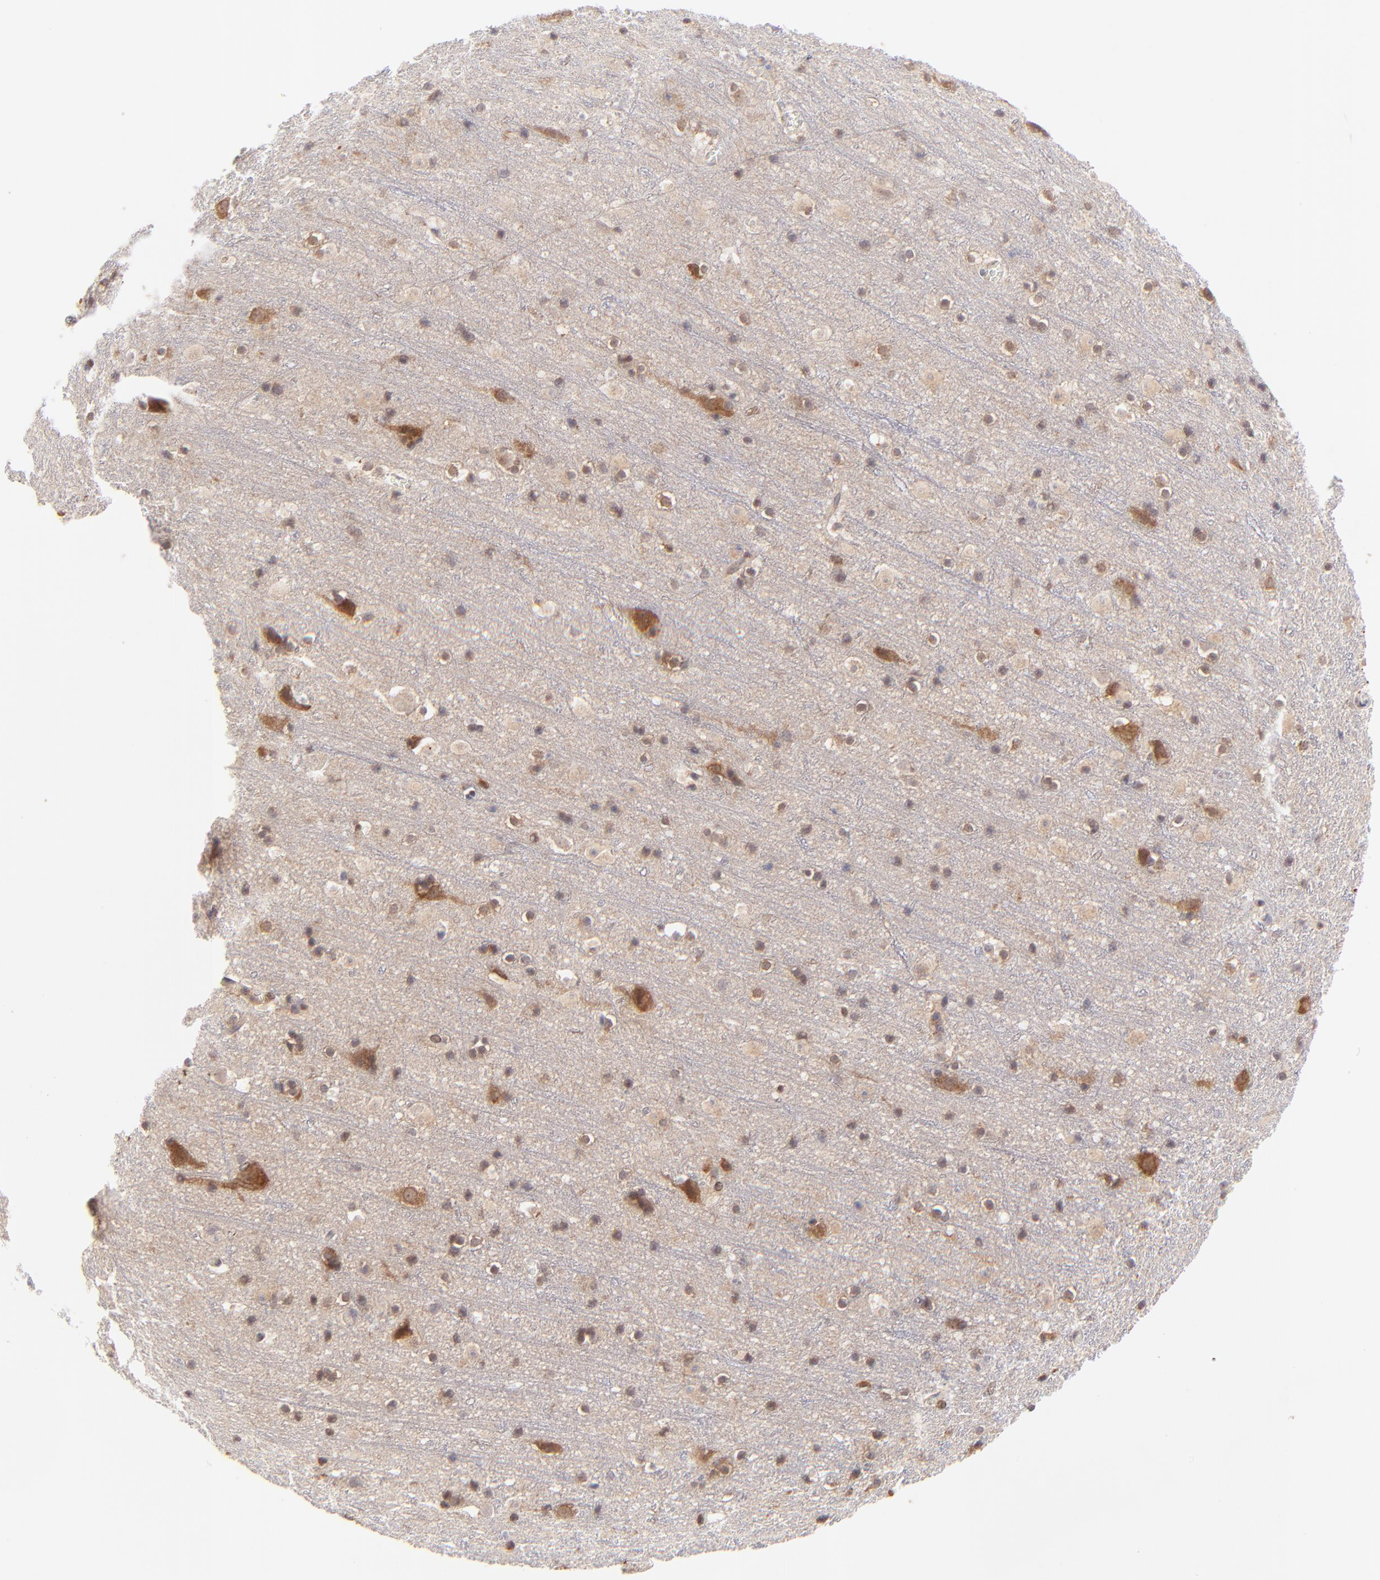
{"staining": {"intensity": "negative", "quantity": "none", "location": "none"}, "tissue": "cerebral cortex", "cell_type": "Endothelial cells", "image_type": "normal", "snomed": [{"axis": "morphology", "description": "Normal tissue, NOS"}, {"axis": "topography", "description": "Cerebral cortex"}], "caption": "Immunohistochemical staining of unremarkable cerebral cortex exhibits no significant expression in endothelial cells.", "gene": "TNRC6B", "patient": {"sex": "male", "age": 45}}